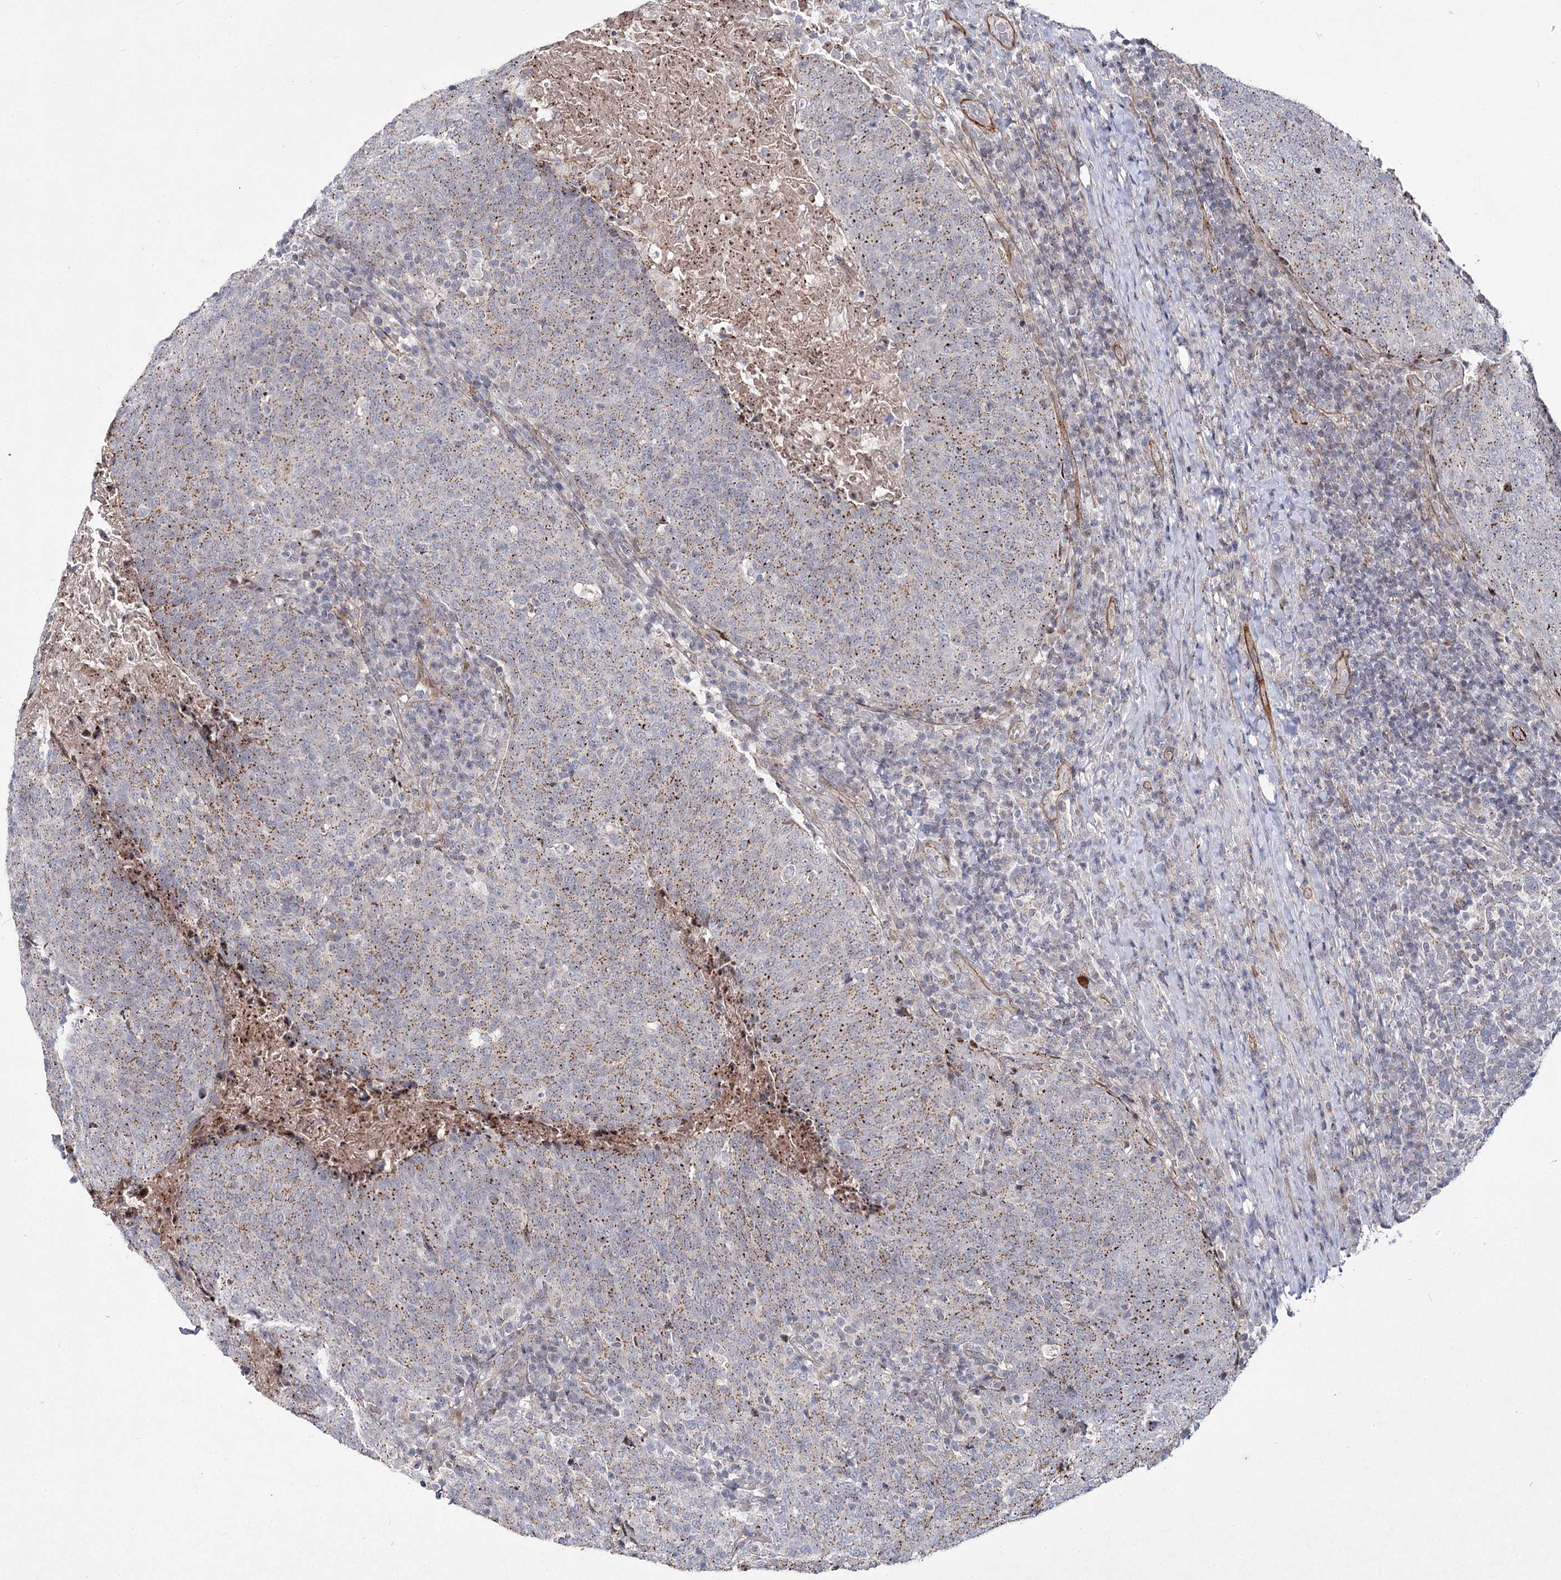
{"staining": {"intensity": "moderate", "quantity": ">75%", "location": "cytoplasmic/membranous"}, "tissue": "head and neck cancer", "cell_type": "Tumor cells", "image_type": "cancer", "snomed": [{"axis": "morphology", "description": "Squamous cell carcinoma, NOS"}, {"axis": "morphology", "description": "Squamous cell carcinoma, metastatic, NOS"}, {"axis": "topography", "description": "Lymph node"}, {"axis": "topography", "description": "Head-Neck"}], "caption": "This photomicrograph demonstrates IHC staining of human head and neck squamous cell carcinoma, with medium moderate cytoplasmic/membranous positivity in approximately >75% of tumor cells.", "gene": "ATL2", "patient": {"sex": "male", "age": 62}}